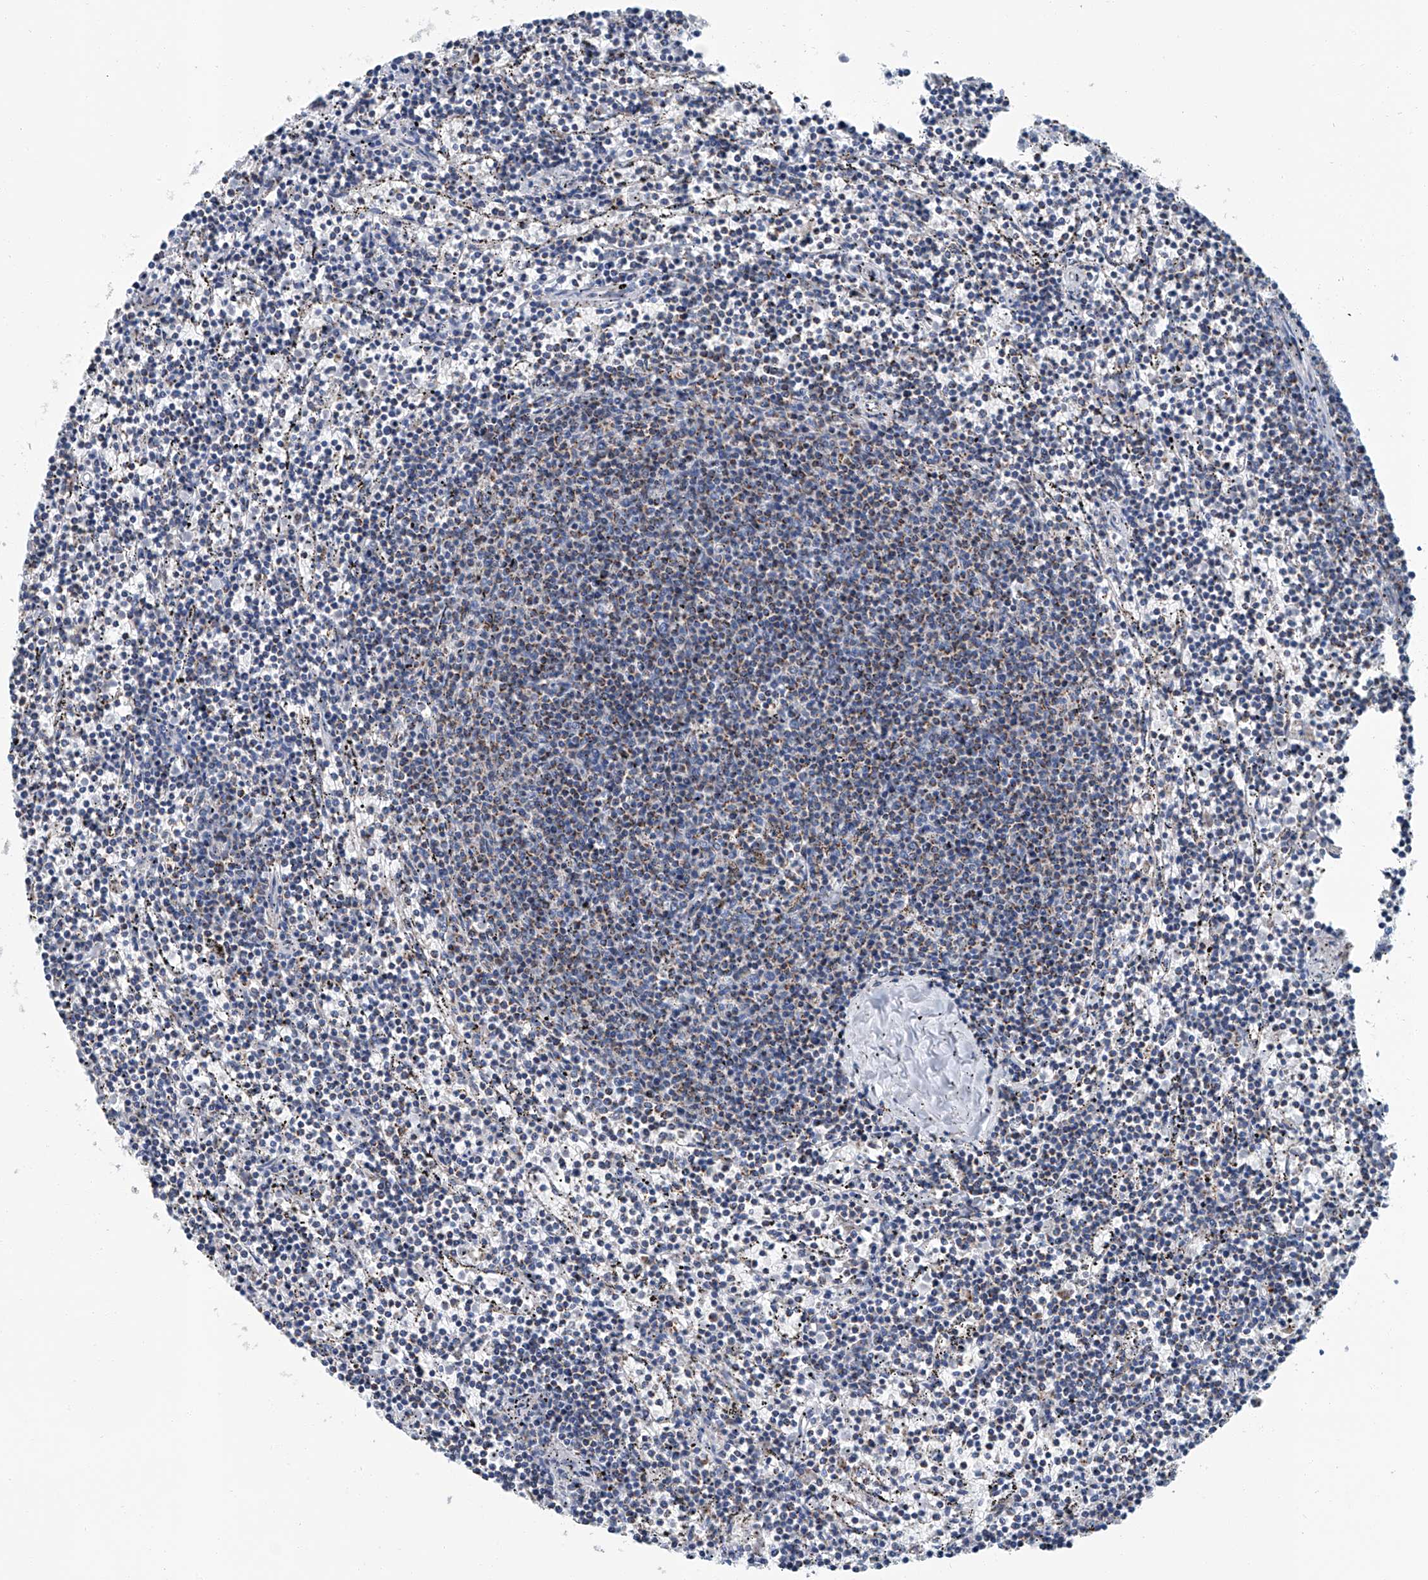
{"staining": {"intensity": "moderate", "quantity": "<25%", "location": "cytoplasmic/membranous"}, "tissue": "lymphoma", "cell_type": "Tumor cells", "image_type": "cancer", "snomed": [{"axis": "morphology", "description": "Malignant lymphoma, non-Hodgkin's type, Low grade"}, {"axis": "topography", "description": "Spleen"}], "caption": "An IHC image of neoplastic tissue is shown. Protein staining in brown shows moderate cytoplasmic/membranous positivity in low-grade malignant lymphoma, non-Hodgkin's type within tumor cells. (DAB = brown stain, brightfield microscopy at high magnification).", "gene": "MT-ND1", "patient": {"sex": "female", "age": 50}}